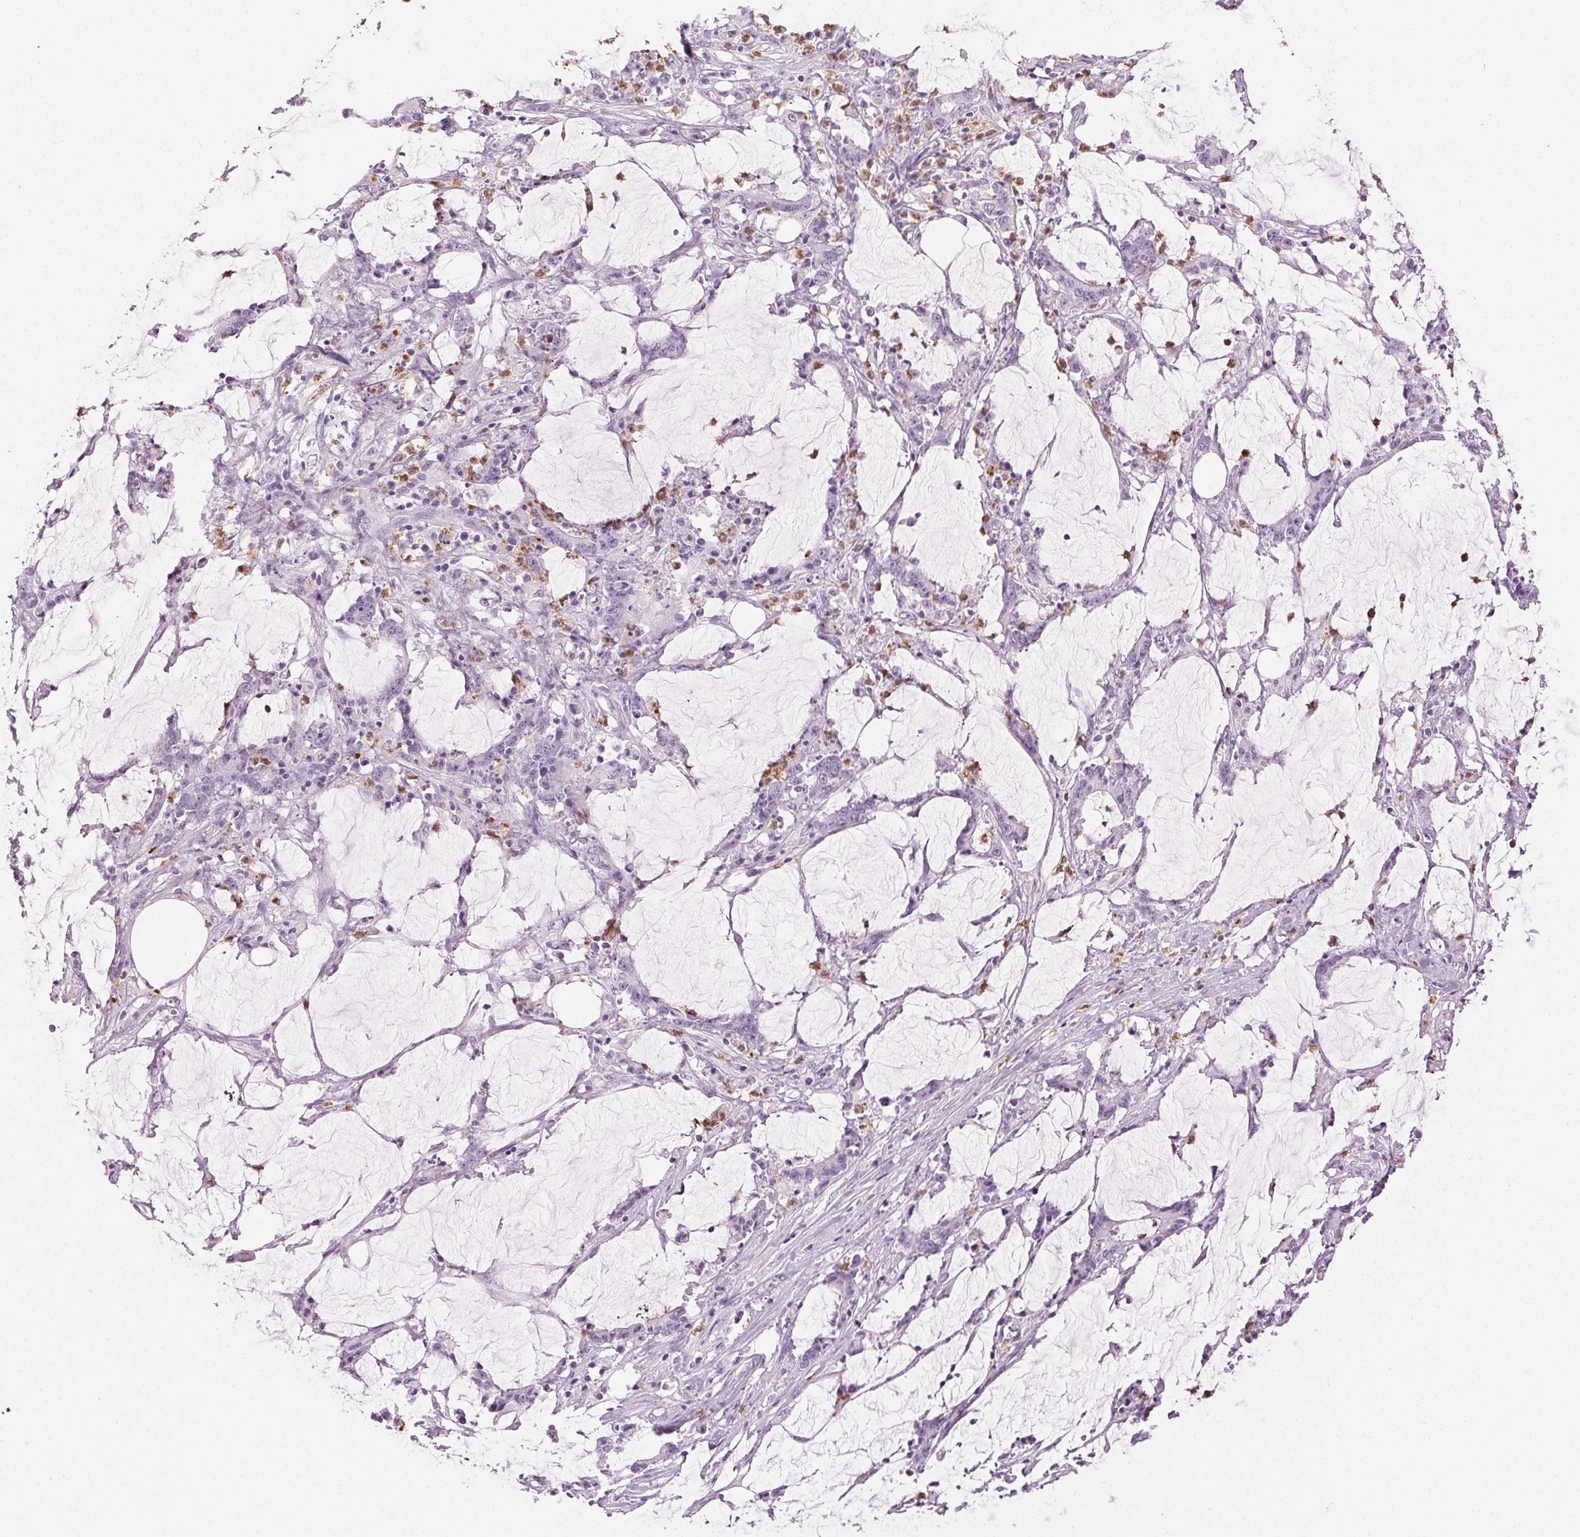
{"staining": {"intensity": "negative", "quantity": "none", "location": "none"}, "tissue": "stomach cancer", "cell_type": "Tumor cells", "image_type": "cancer", "snomed": [{"axis": "morphology", "description": "Adenocarcinoma, NOS"}, {"axis": "topography", "description": "Stomach, upper"}], "caption": "This is an immunohistochemistry (IHC) histopathology image of human stomach cancer (adenocarcinoma). There is no staining in tumor cells.", "gene": "MPO", "patient": {"sex": "male", "age": 68}}